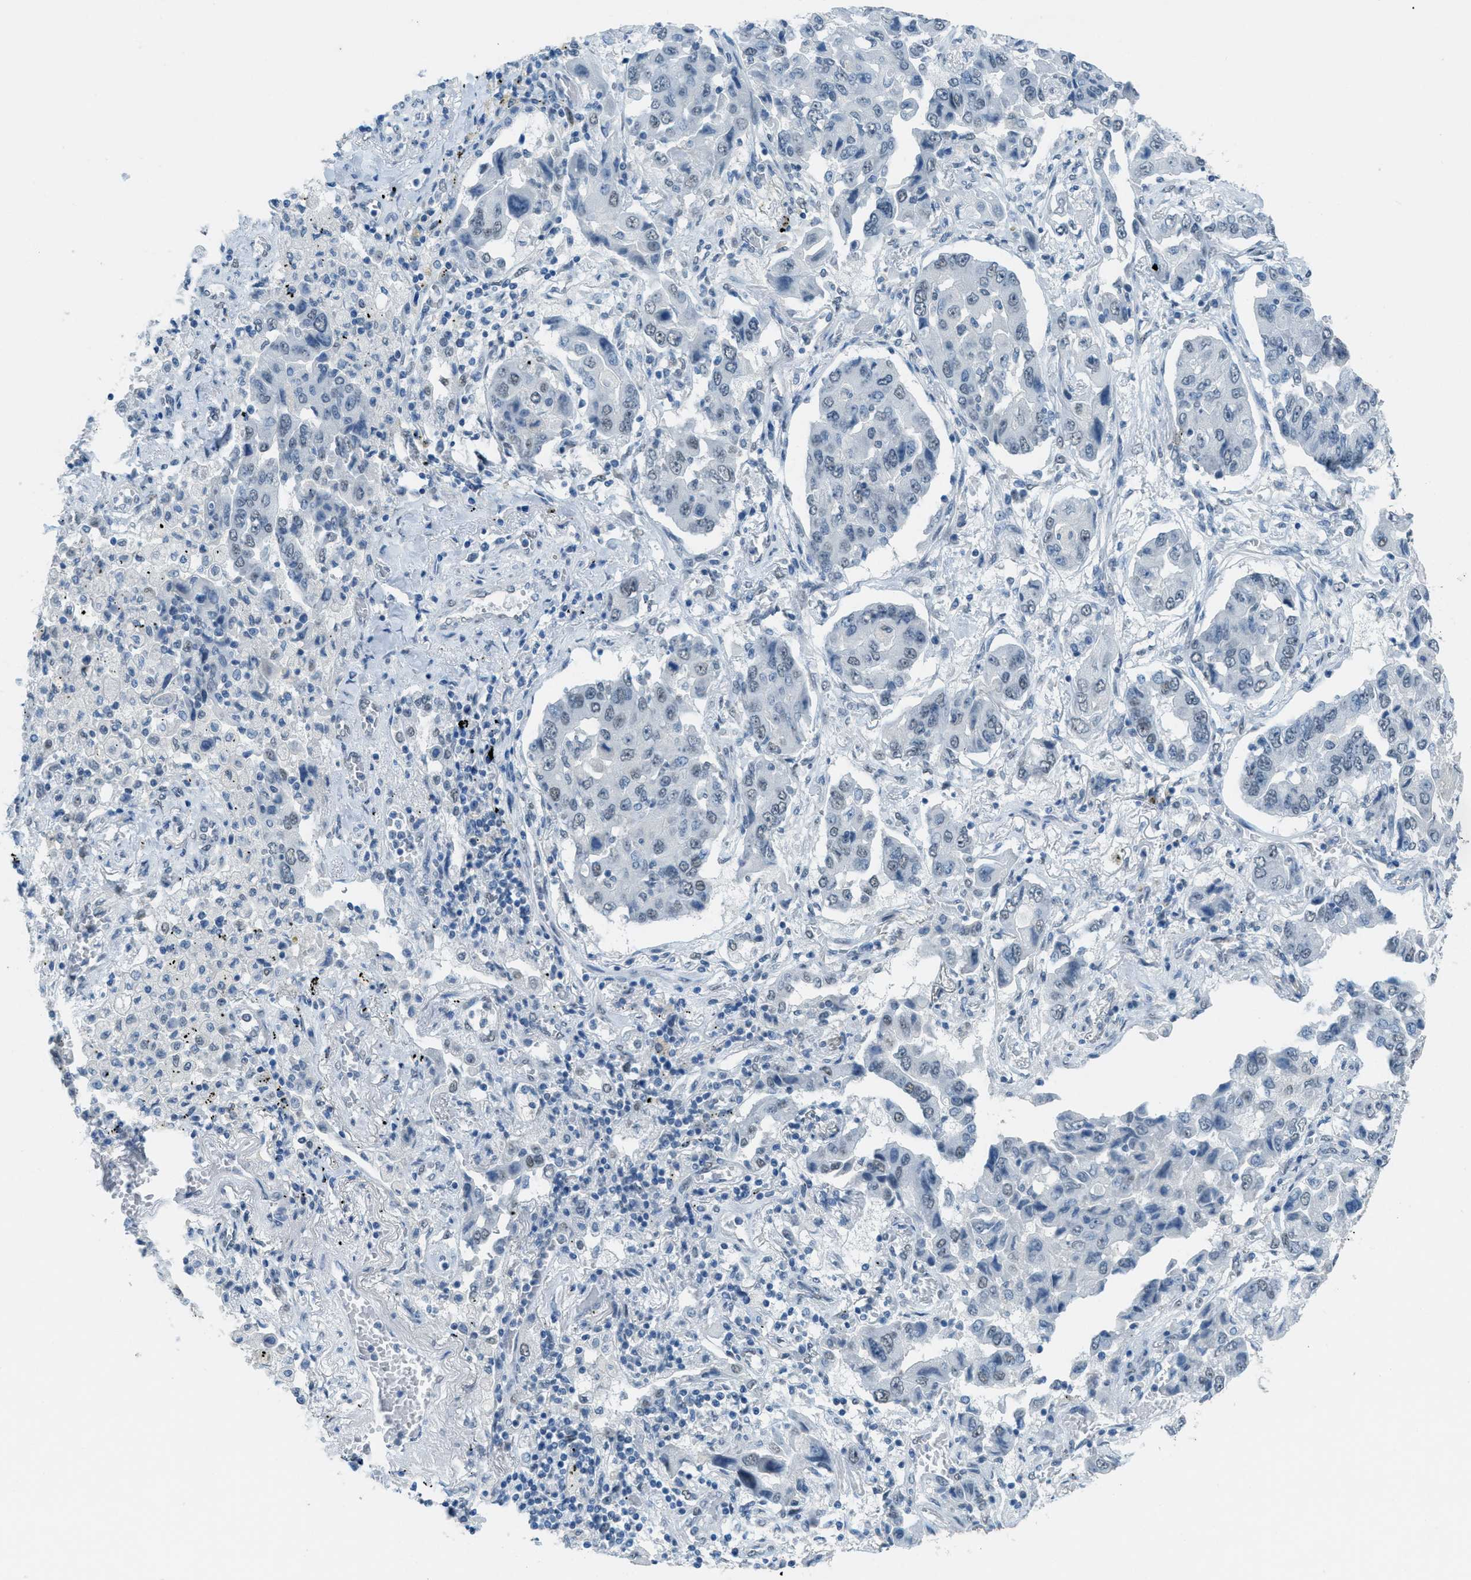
{"staining": {"intensity": "weak", "quantity": "<25%", "location": "nuclear"}, "tissue": "lung cancer", "cell_type": "Tumor cells", "image_type": "cancer", "snomed": [{"axis": "morphology", "description": "Adenocarcinoma, NOS"}, {"axis": "topography", "description": "Lung"}], "caption": "A photomicrograph of lung adenocarcinoma stained for a protein displays no brown staining in tumor cells.", "gene": "TTC13", "patient": {"sex": "female", "age": 65}}